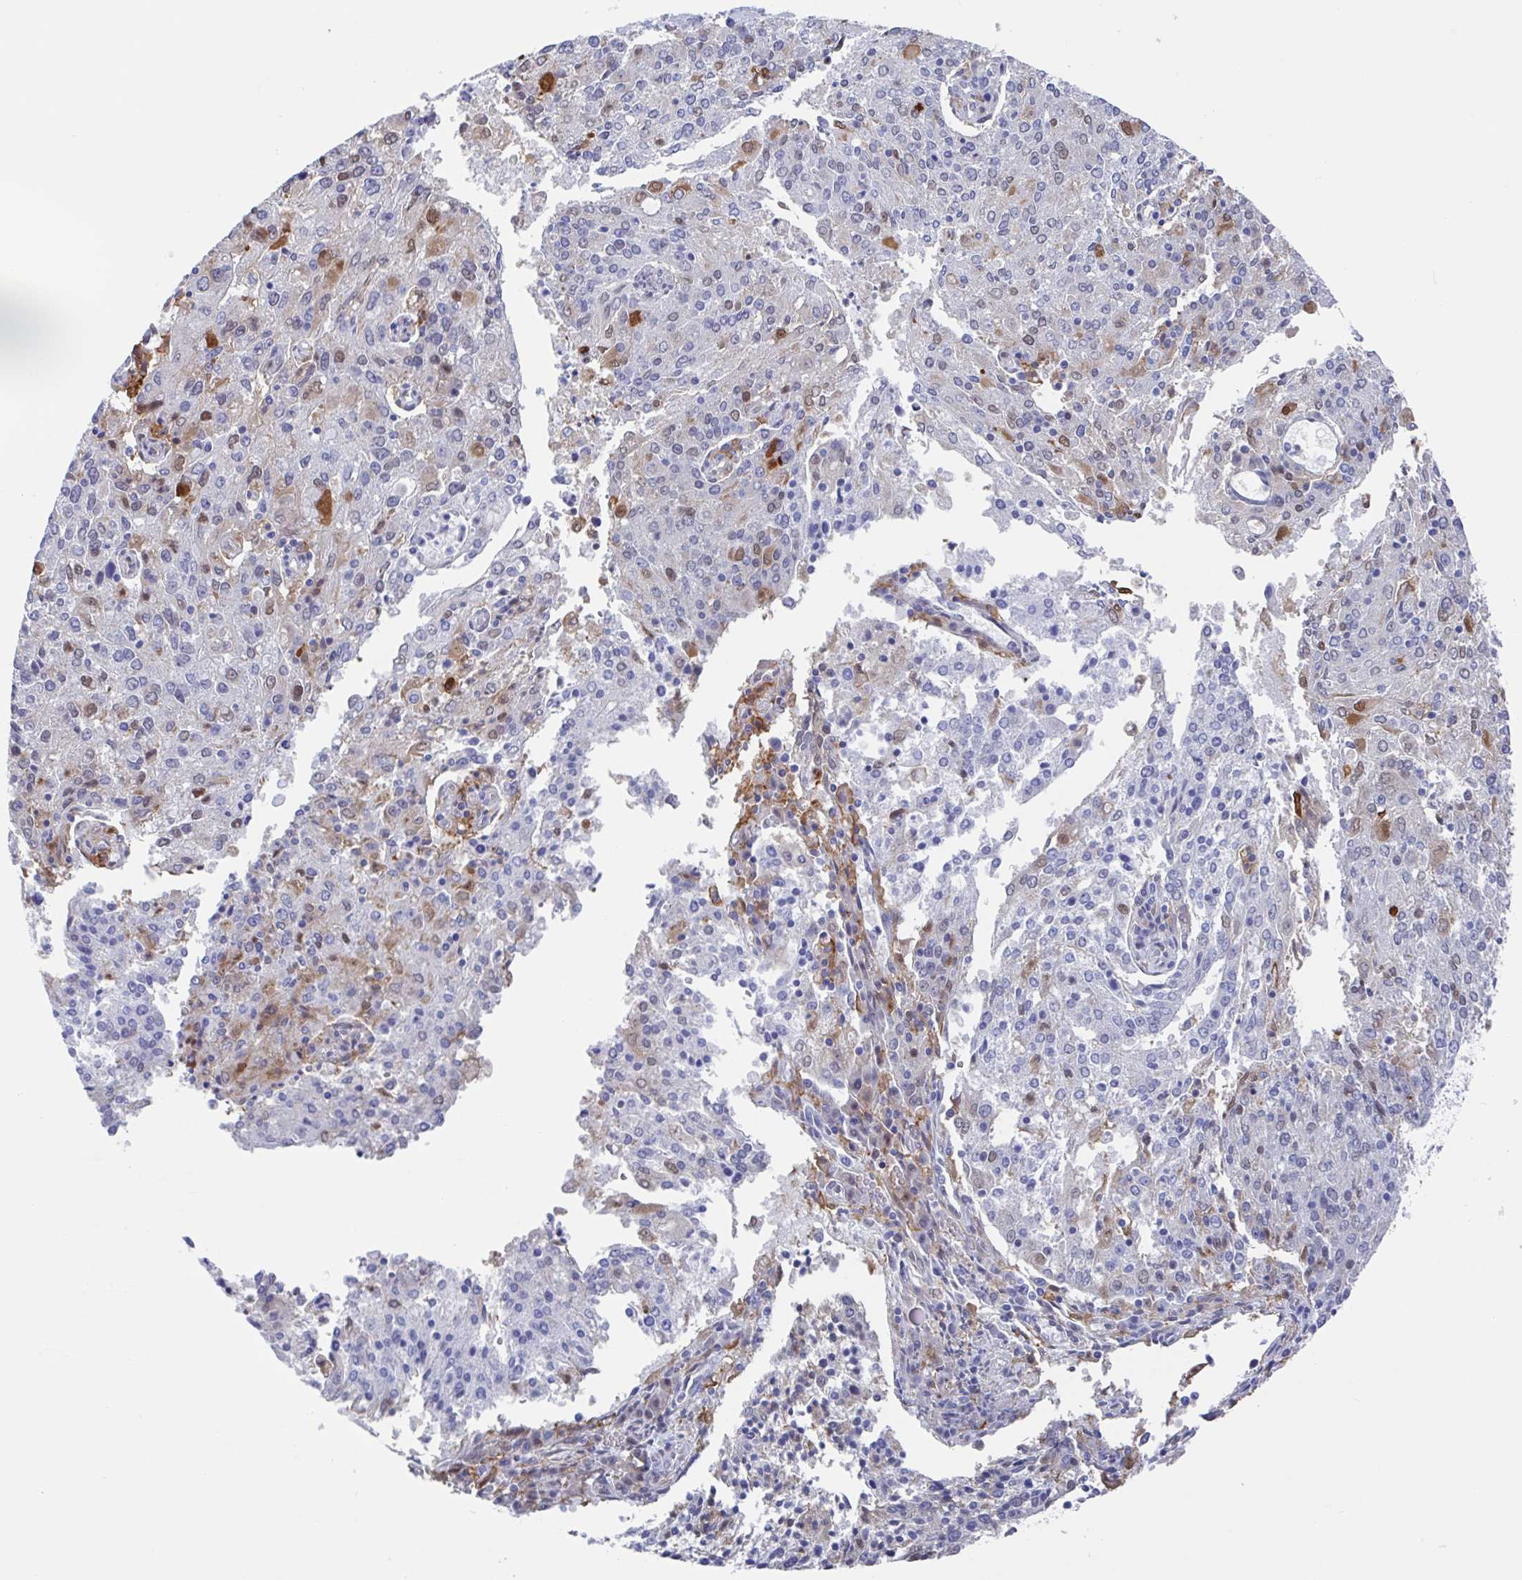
{"staining": {"intensity": "moderate", "quantity": "<25%", "location": "cytoplasmic/membranous,nuclear"}, "tissue": "endometrial cancer", "cell_type": "Tumor cells", "image_type": "cancer", "snomed": [{"axis": "morphology", "description": "Adenocarcinoma, NOS"}, {"axis": "topography", "description": "Endometrium"}], "caption": "An image showing moderate cytoplasmic/membranous and nuclear positivity in about <25% of tumor cells in endometrial cancer, as visualized by brown immunohistochemical staining.", "gene": "FCGR3A", "patient": {"sex": "female", "age": 82}}